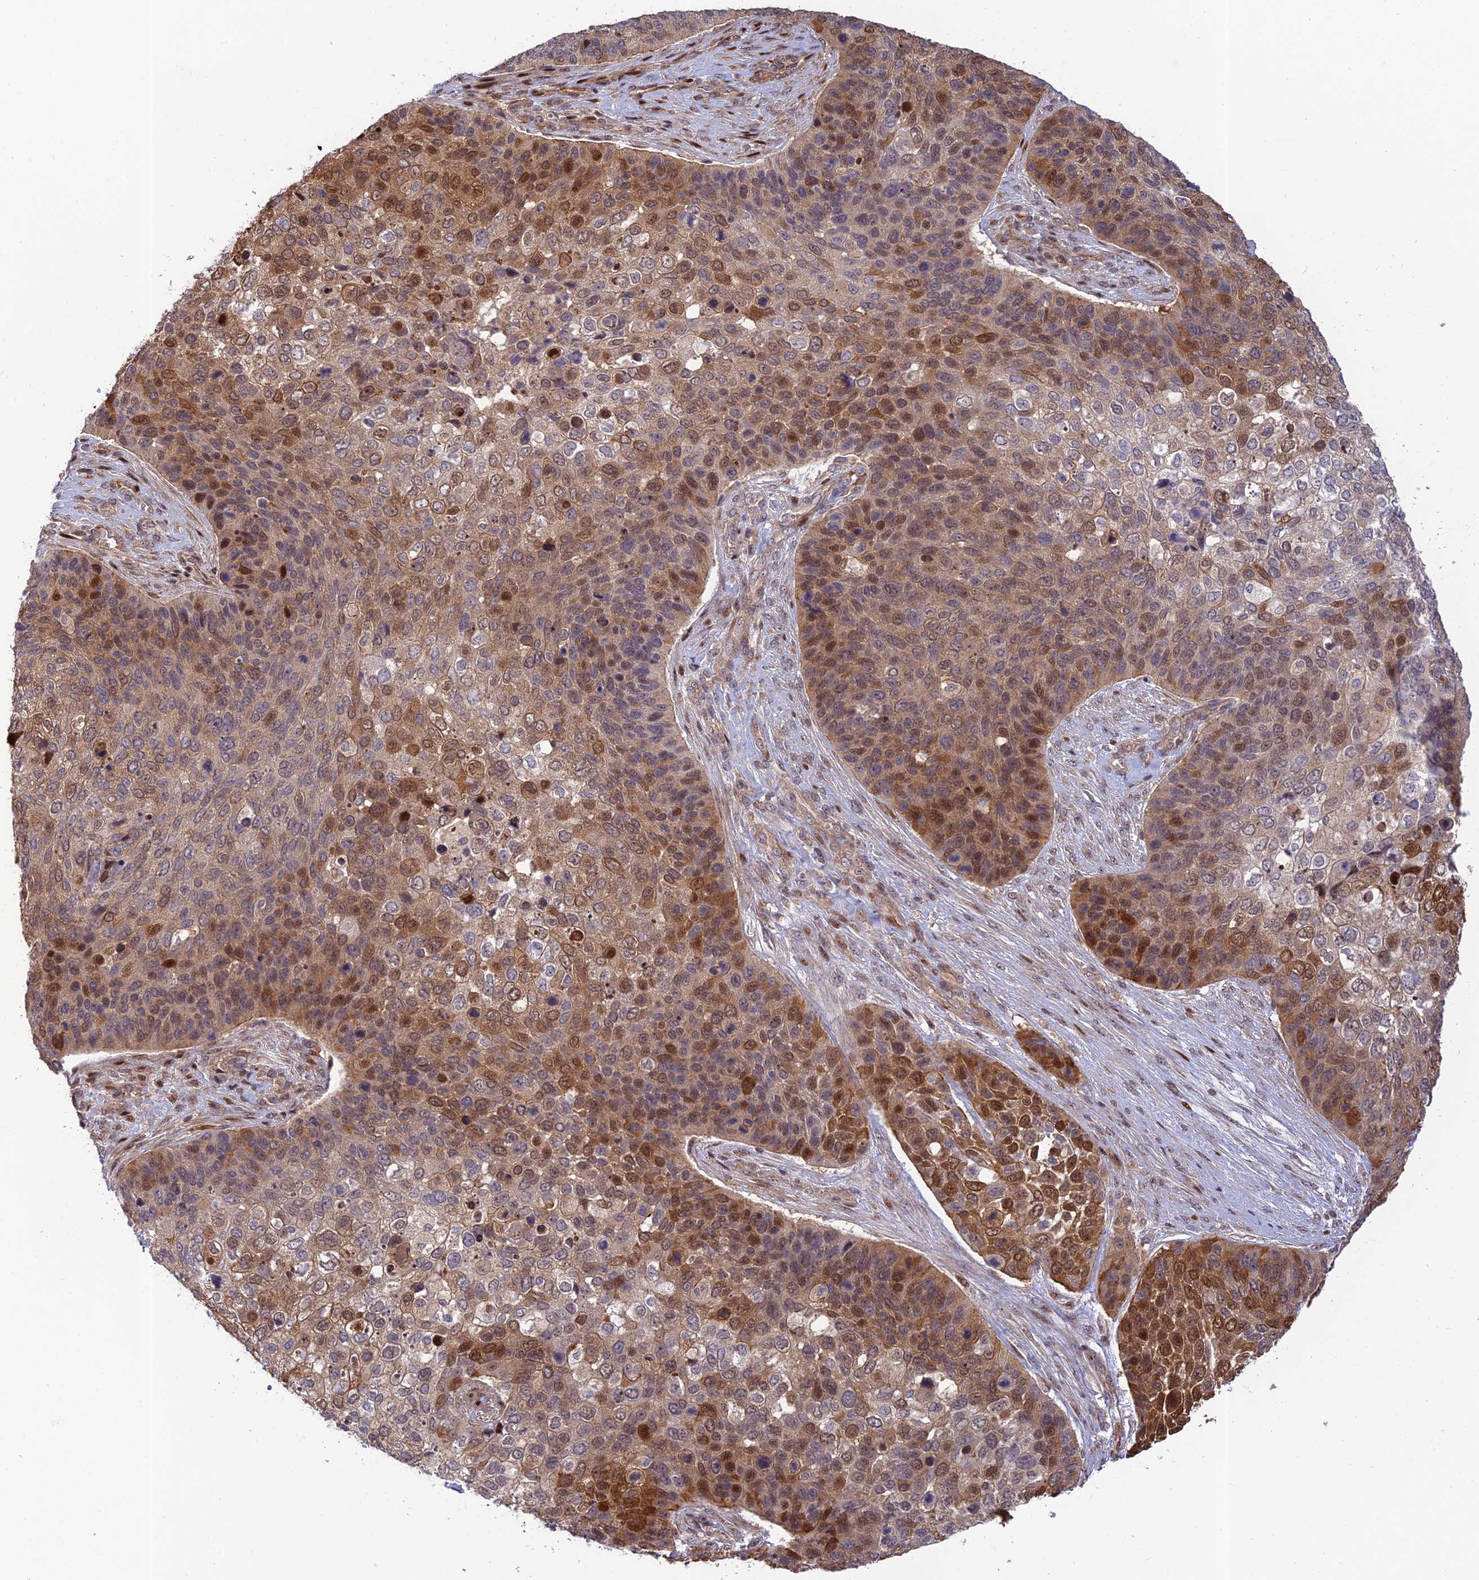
{"staining": {"intensity": "moderate", "quantity": "25%-75%", "location": "cytoplasmic/membranous,nuclear"}, "tissue": "skin cancer", "cell_type": "Tumor cells", "image_type": "cancer", "snomed": [{"axis": "morphology", "description": "Basal cell carcinoma"}, {"axis": "topography", "description": "Skin"}], "caption": "Human skin cancer stained for a protein (brown) exhibits moderate cytoplasmic/membranous and nuclear positive expression in about 25%-75% of tumor cells.", "gene": "ZNF584", "patient": {"sex": "female", "age": 74}}